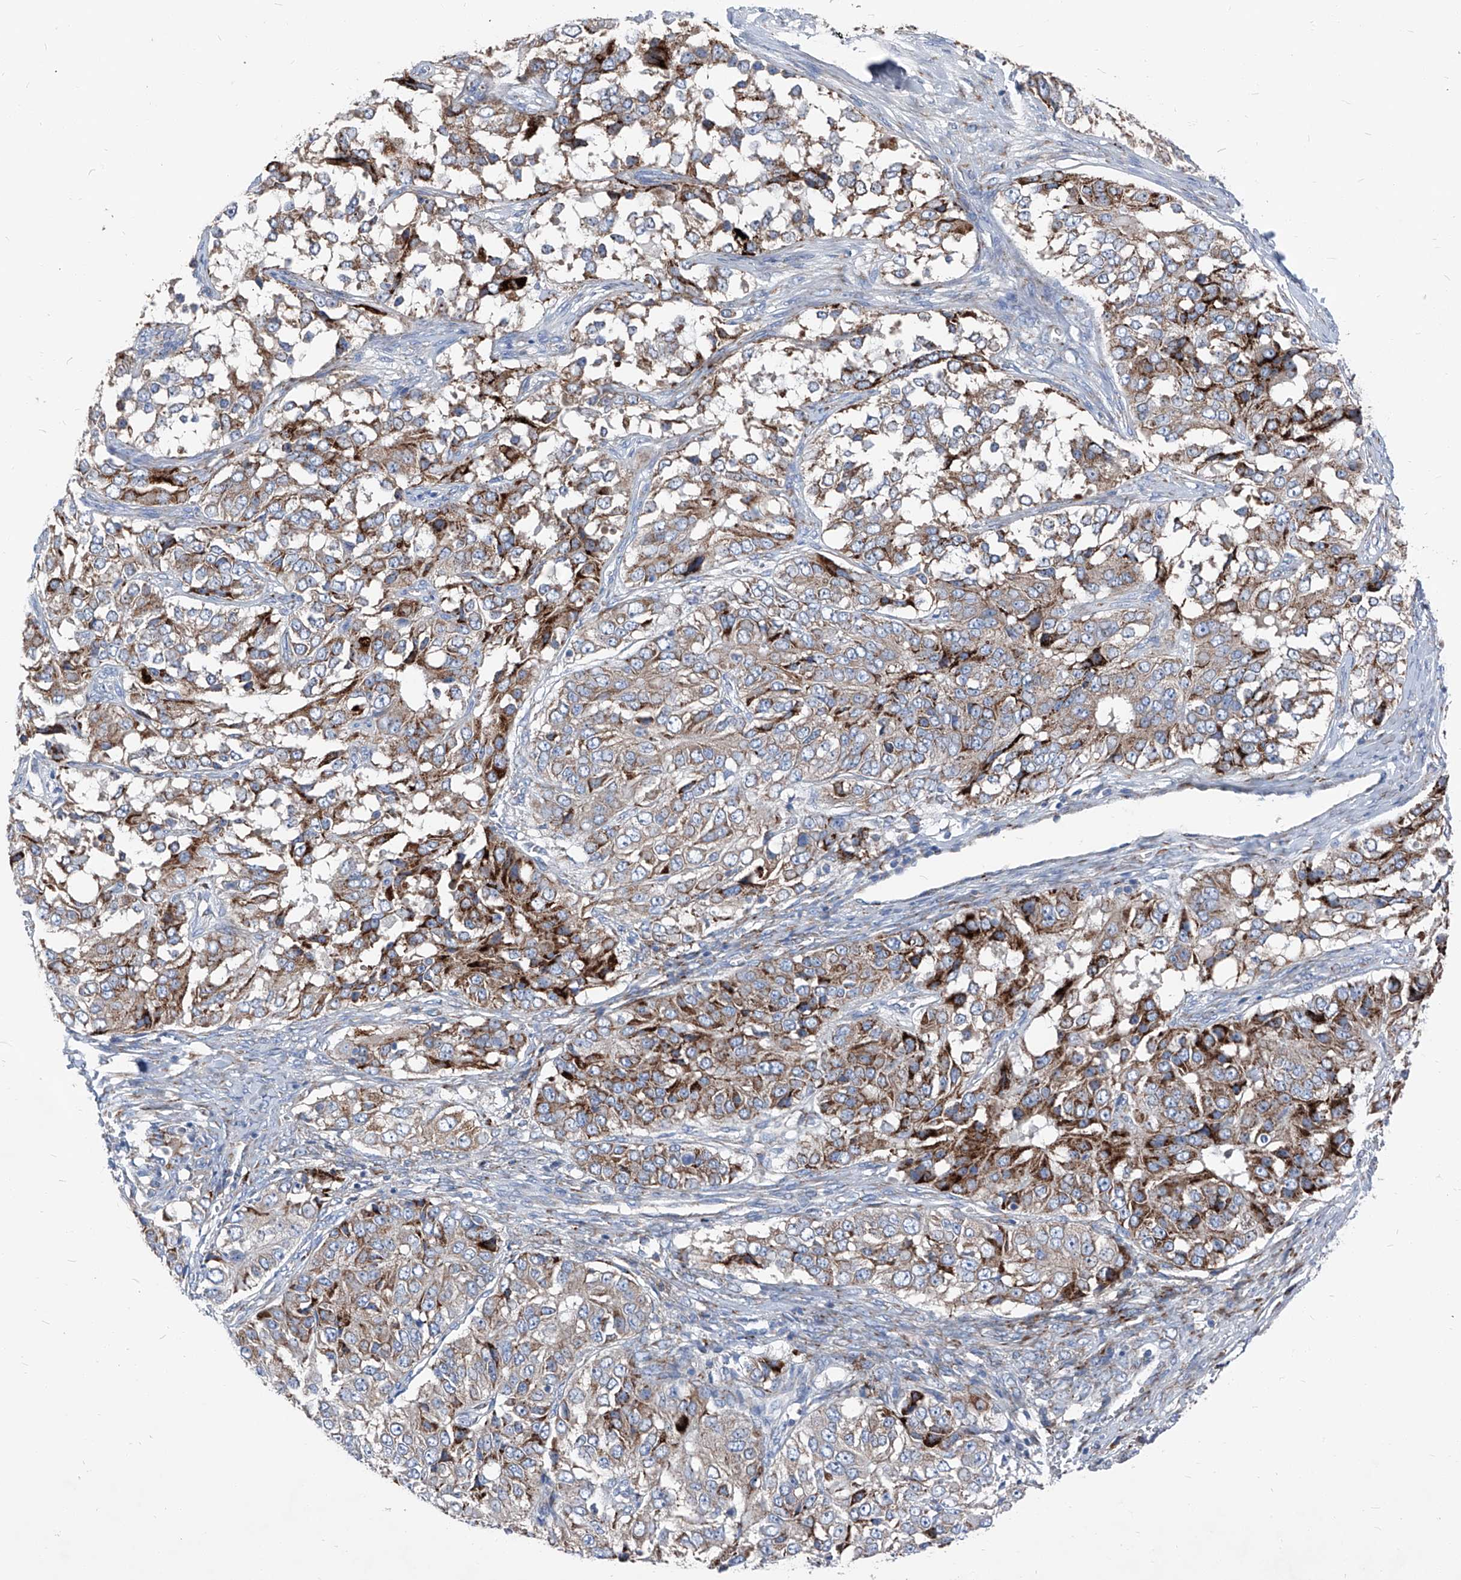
{"staining": {"intensity": "moderate", "quantity": "25%-75%", "location": "cytoplasmic/membranous"}, "tissue": "ovarian cancer", "cell_type": "Tumor cells", "image_type": "cancer", "snomed": [{"axis": "morphology", "description": "Carcinoma, endometroid"}, {"axis": "topography", "description": "Ovary"}], "caption": "Tumor cells exhibit medium levels of moderate cytoplasmic/membranous positivity in about 25%-75% of cells in endometroid carcinoma (ovarian). Using DAB (brown) and hematoxylin (blue) stains, captured at high magnification using brightfield microscopy.", "gene": "IFI27", "patient": {"sex": "female", "age": 51}}